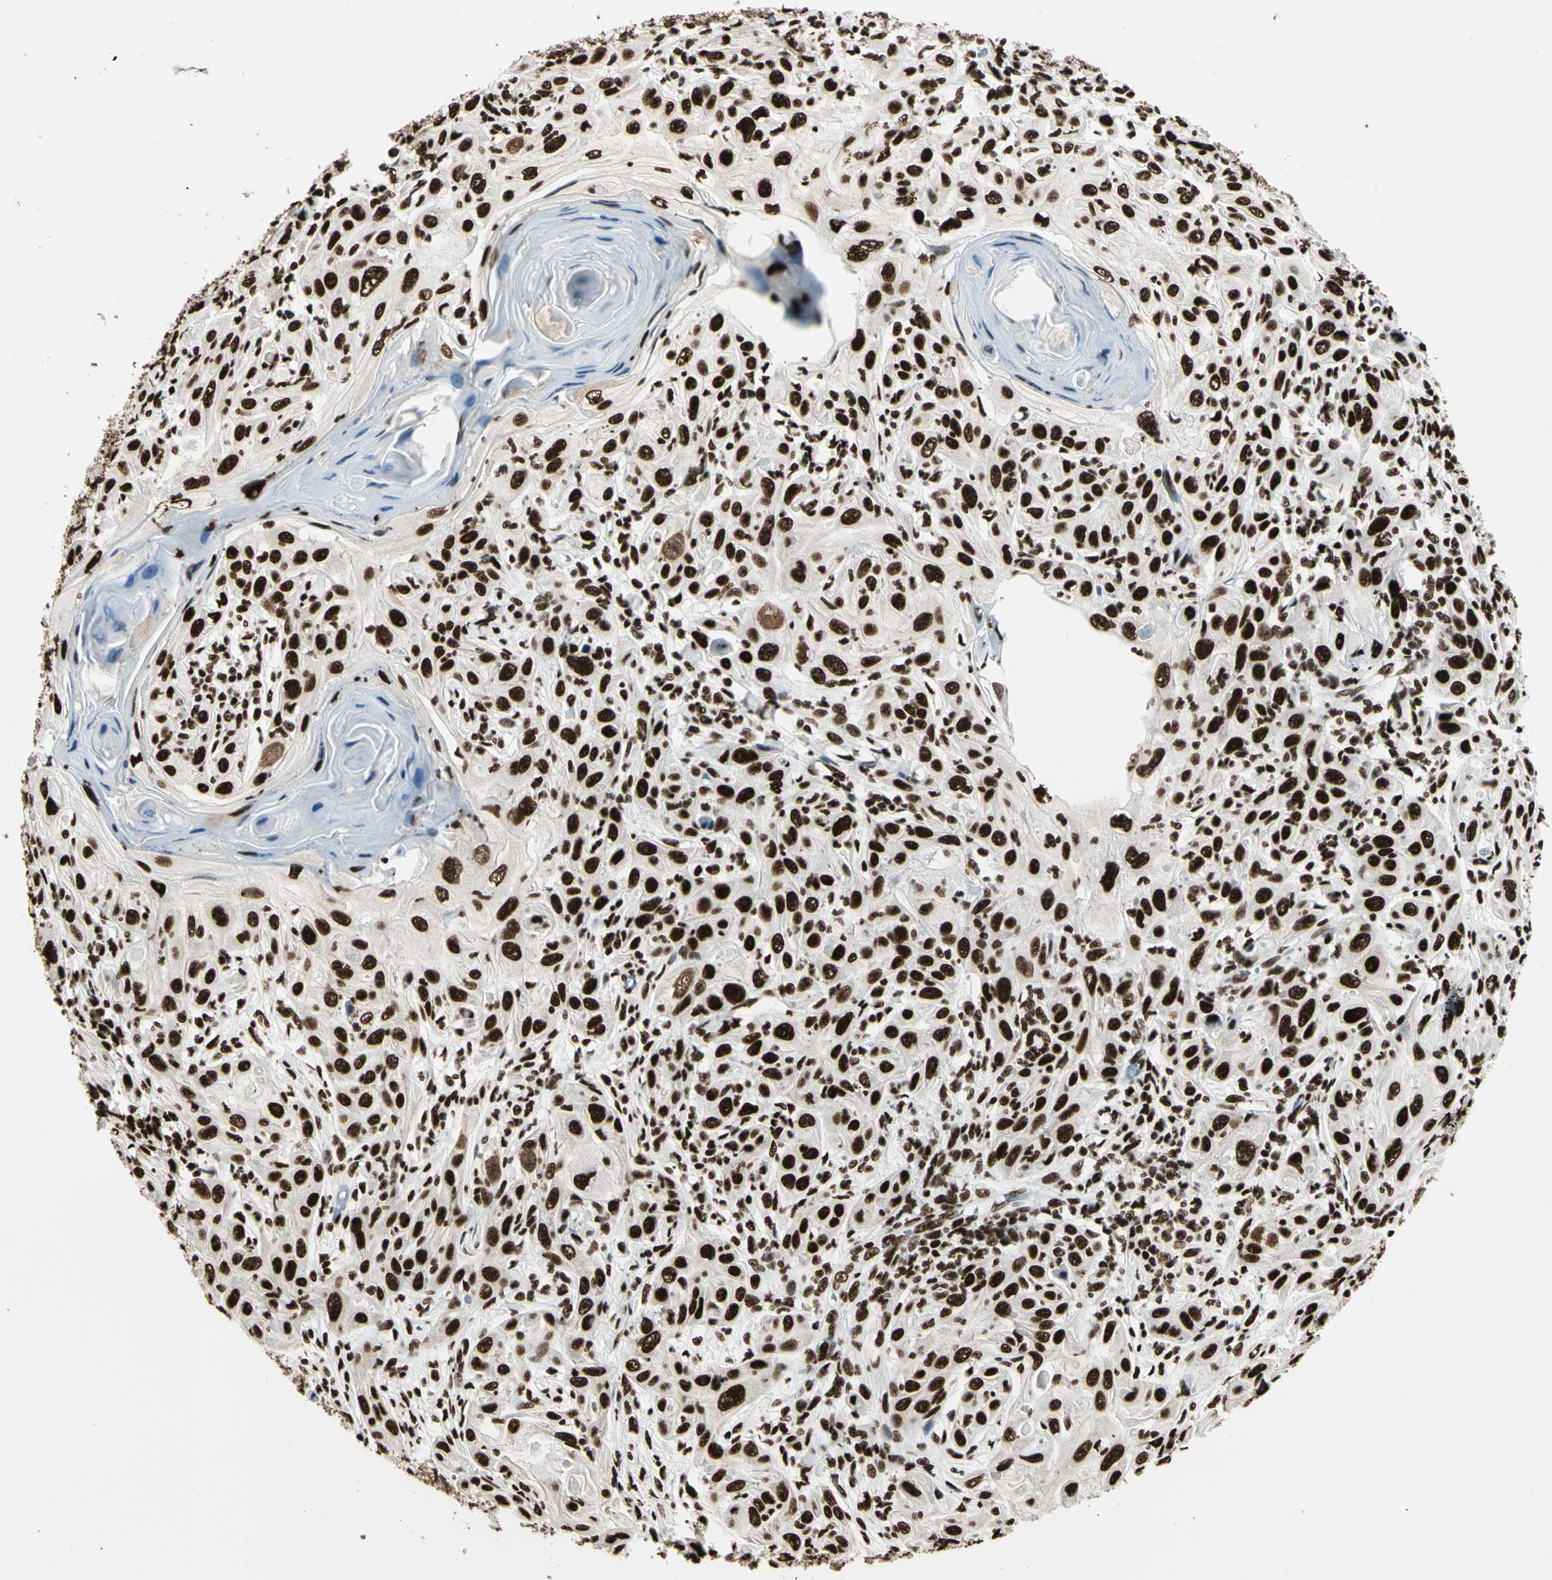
{"staining": {"intensity": "strong", "quantity": ">75%", "location": "nuclear"}, "tissue": "skin cancer", "cell_type": "Tumor cells", "image_type": "cancer", "snomed": [{"axis": "morphology", "description": "Squamous cell carcinoma, NOS"}, {"axis": "topography", "description": "Skin"}], "caption": "Skin cancer (squamous cell carcinoma) stained with a protein marker reveals strong staining in tumor cells.", "gene": "CCAR1", "patient": {"sex": "female", "age": 88}}